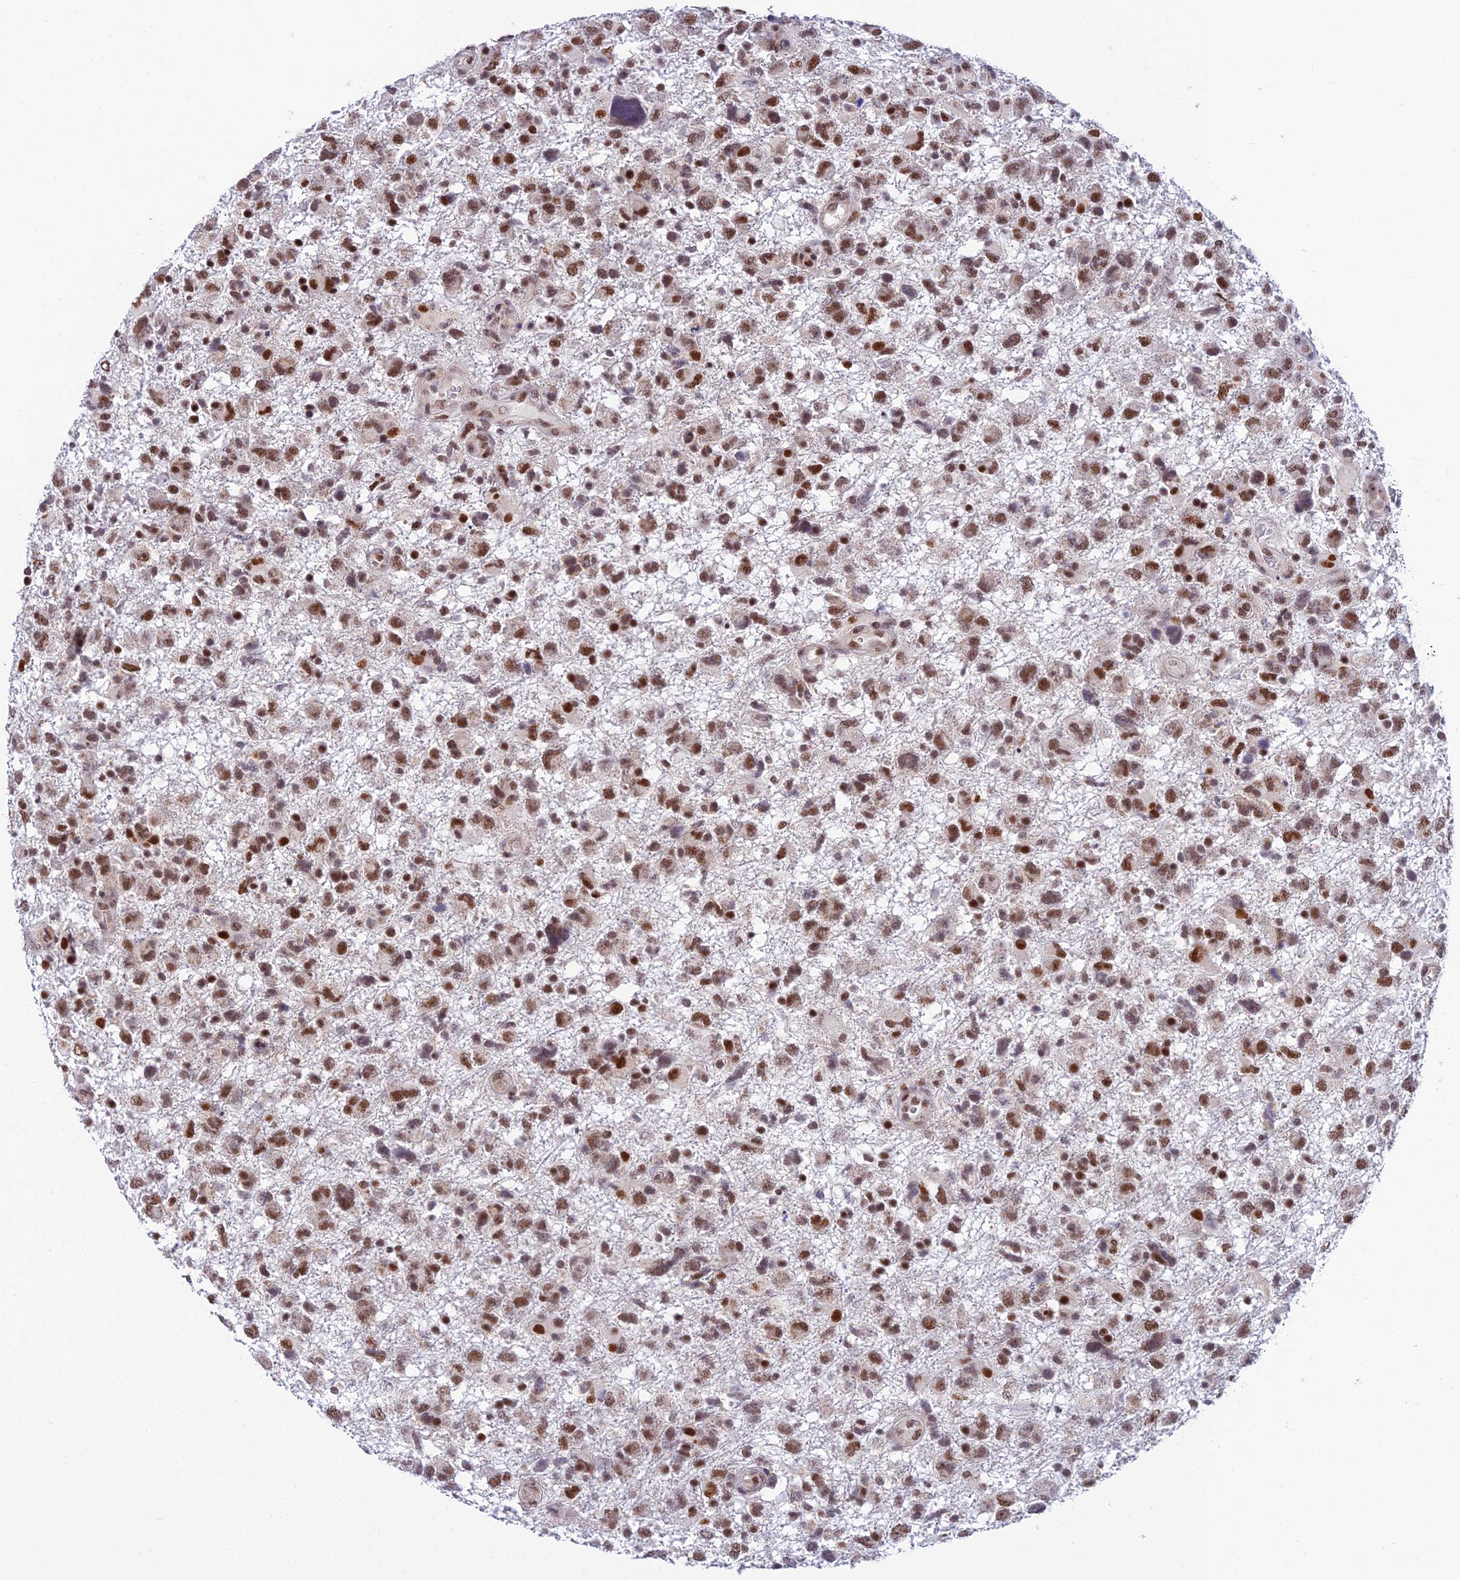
{"staining": {"intensity": "moderate", "quantity": ">75%", "location": "nuclear"}, "tissue": "glioma", "cell_type": "Tumor cells", "image_type": "cancer", "snomed": [{"axis": "morphology", "description": "Glioma, malignant, High grade"}, {"axis": "topography", "description": "Brain"}], "caption": "Immunohistochemical staining of human malignant glioma (high-grade) shows moderate nuclear protein expression in approximately >75% of tumor cells.", "gene": "C2orf49", "patient": {"sex": "male", "age": 61}}